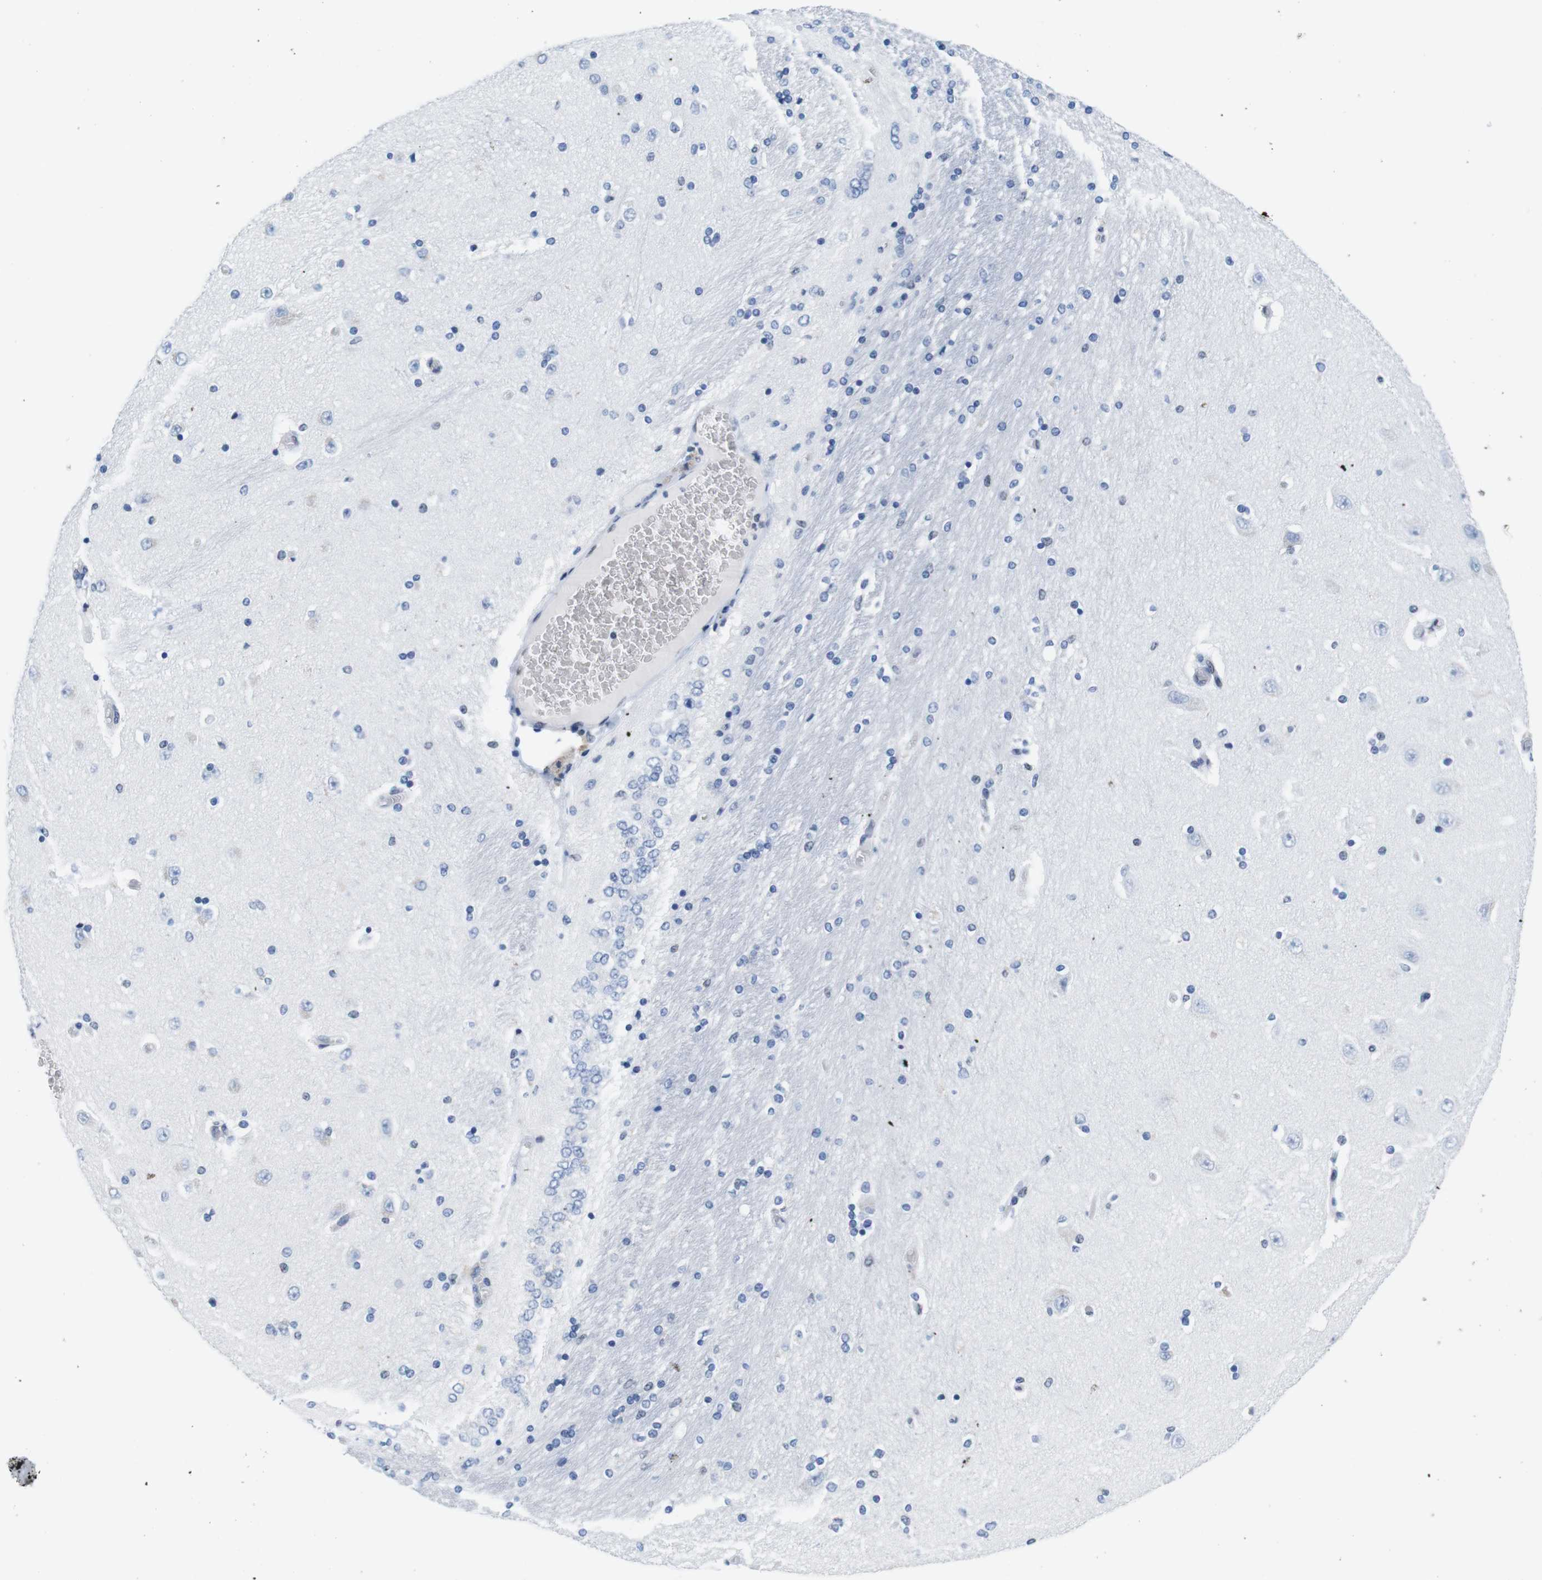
{"staining": {"intensity": "negative", "quantity": "none", "location": "none"}, "tissue": "hippocampus", "cell_type": "Glial cells", "image_type": "normal", "snomed": [{"axis": "morphology", "description": "Normal tissue, NOS"}, {"axis": "topography", "description": "Hippocampus"}], "caption": "There is no significant expression in glial cells of hippocampus. (DAB (3,3'-diaminobenzidine) IHC visualized using brightfield microscopy, high magnification).", "gene": "IFI16", "patient": {"sex": "female", "age": 54}}